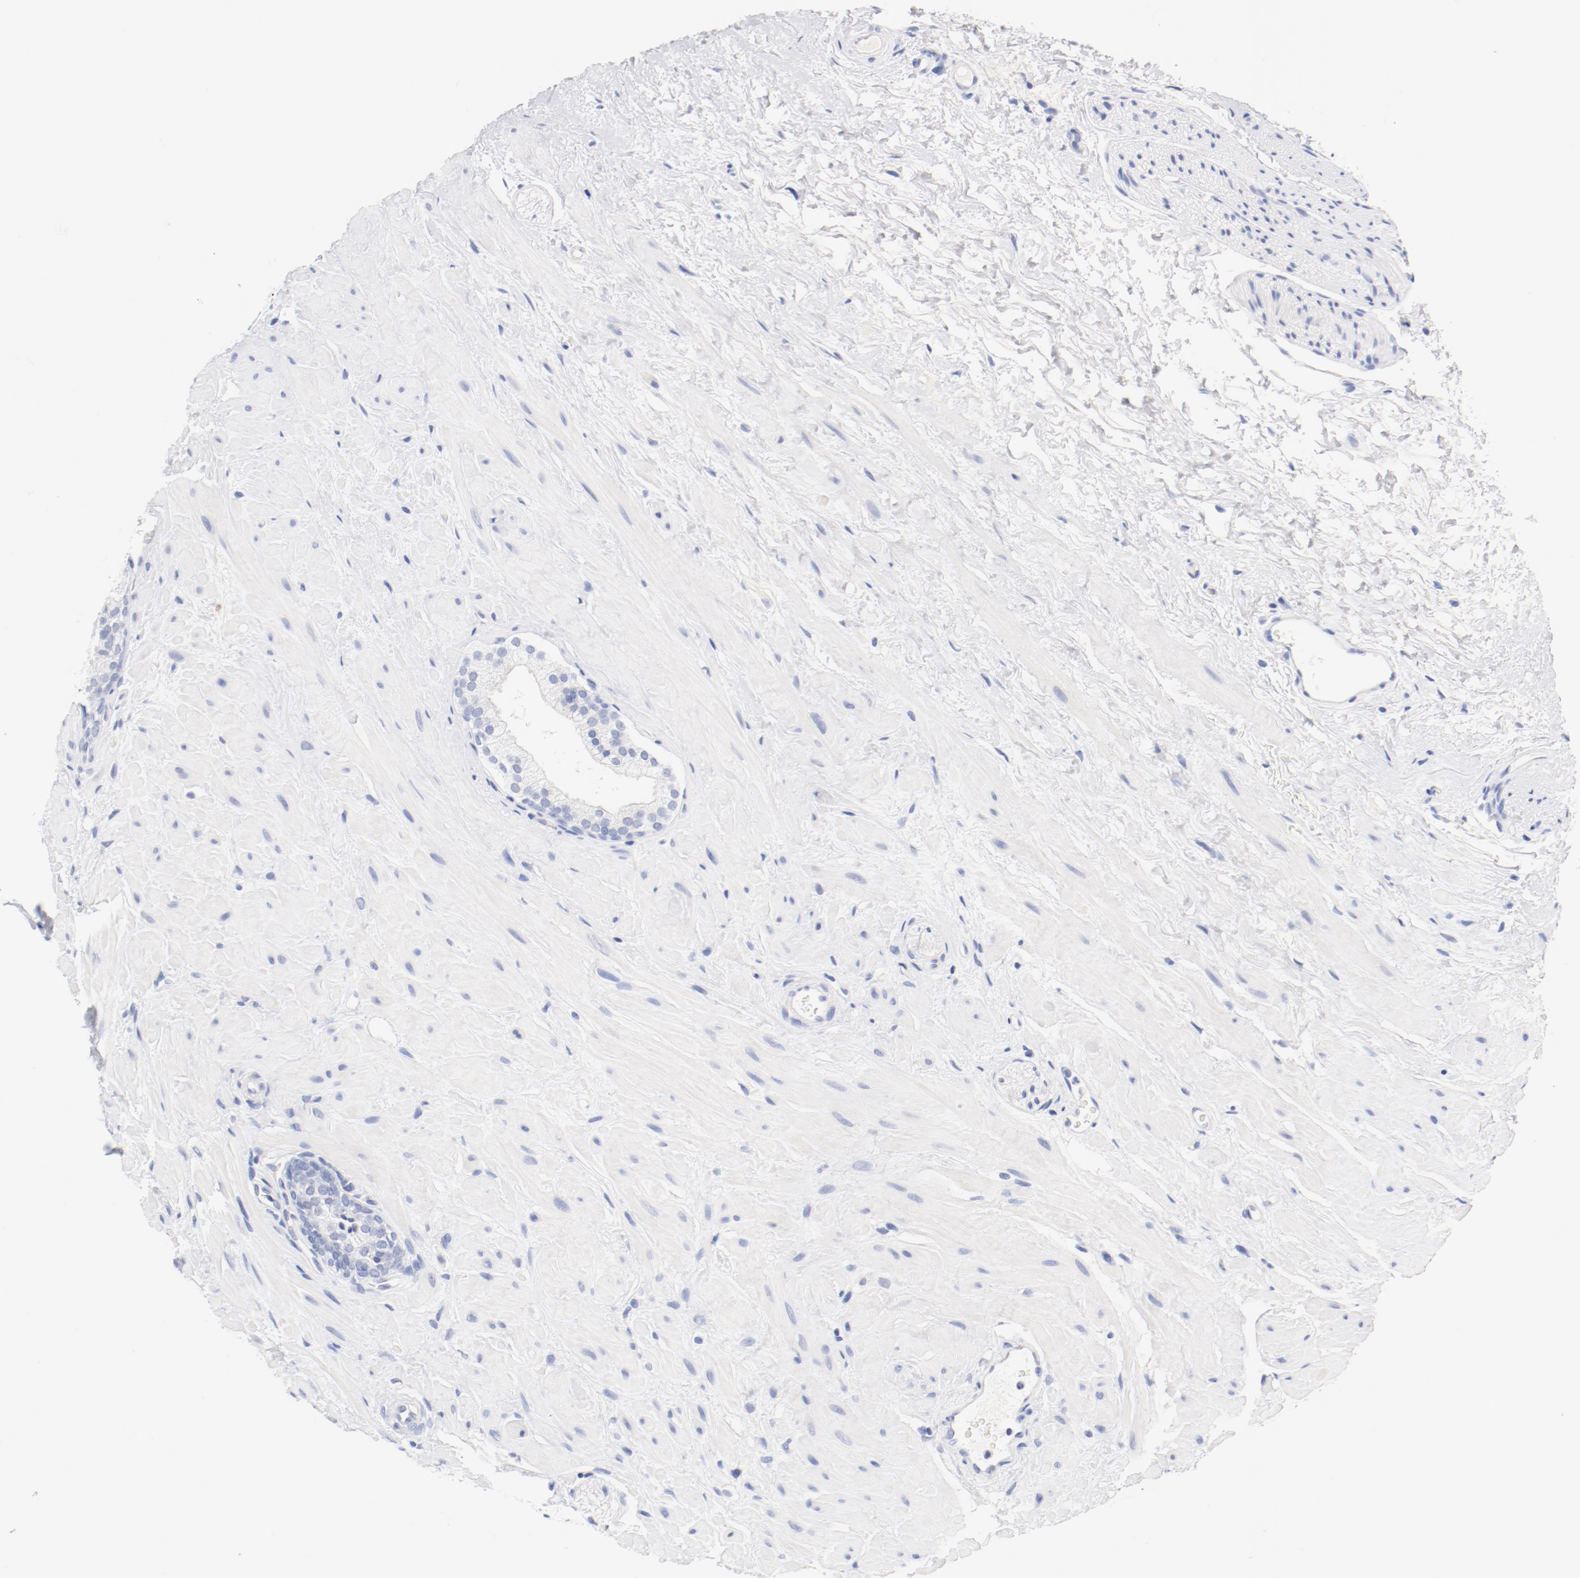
{"staining": {"intensity": "negative", "quantity": "none", "location": "none"}, "tissue": "prostate", "cell_type": "Glandular cells", "image_type": "normal", "snomed": [{"axis": "morphology", "description": "Normal tissue, NOS"}, {"axis": "topography", "description": "Prostate"}], "caption": "Immunohistochemical staining of normal human prostate displays no significant staining in glandular cells.", "gene": "HOMER1", "patient": {"sex": "male", "age": 60}}